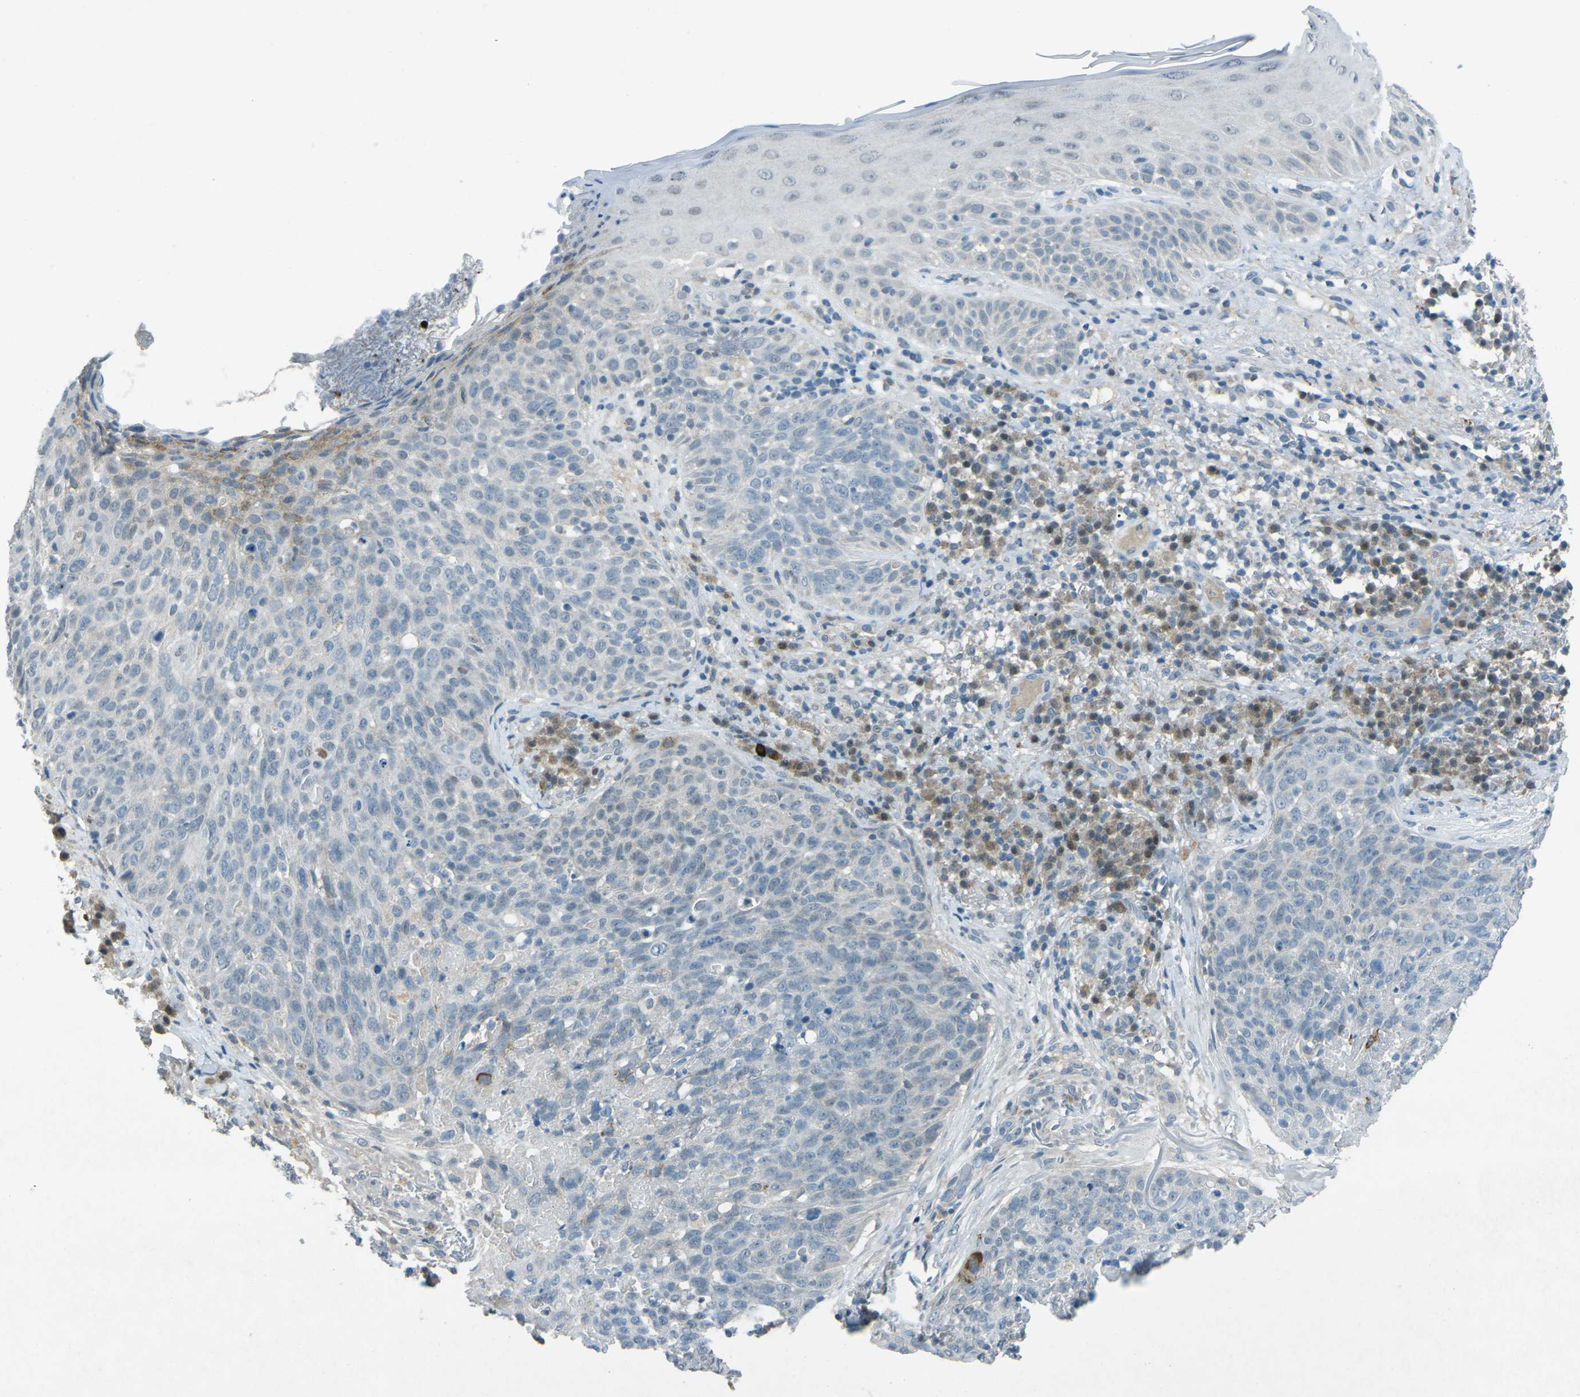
{"staining": {"intensity": "negative", "quantity": "none", "location": "none"}, "tissue": "skin cancer", "cell_type": "Tumor cells", "image_type": "cancer", "snomed": [{"axis": "morphology", "description": "Squamous cell carcinoma in situ, NOS"}, {"axis": "morphology", "description": "Squamous cell carcinoma, NOS"}, {"axis": "topography", "description": "Skin"}], "caption": "Skin cancer (squamous cell carcinoma) was stained to show a protein in brown. There is no significant expression in tumor cells. Nuclei are stained in blue.", "gene": "PRKCA", "patient": {"sex": "male", "age": 93}}